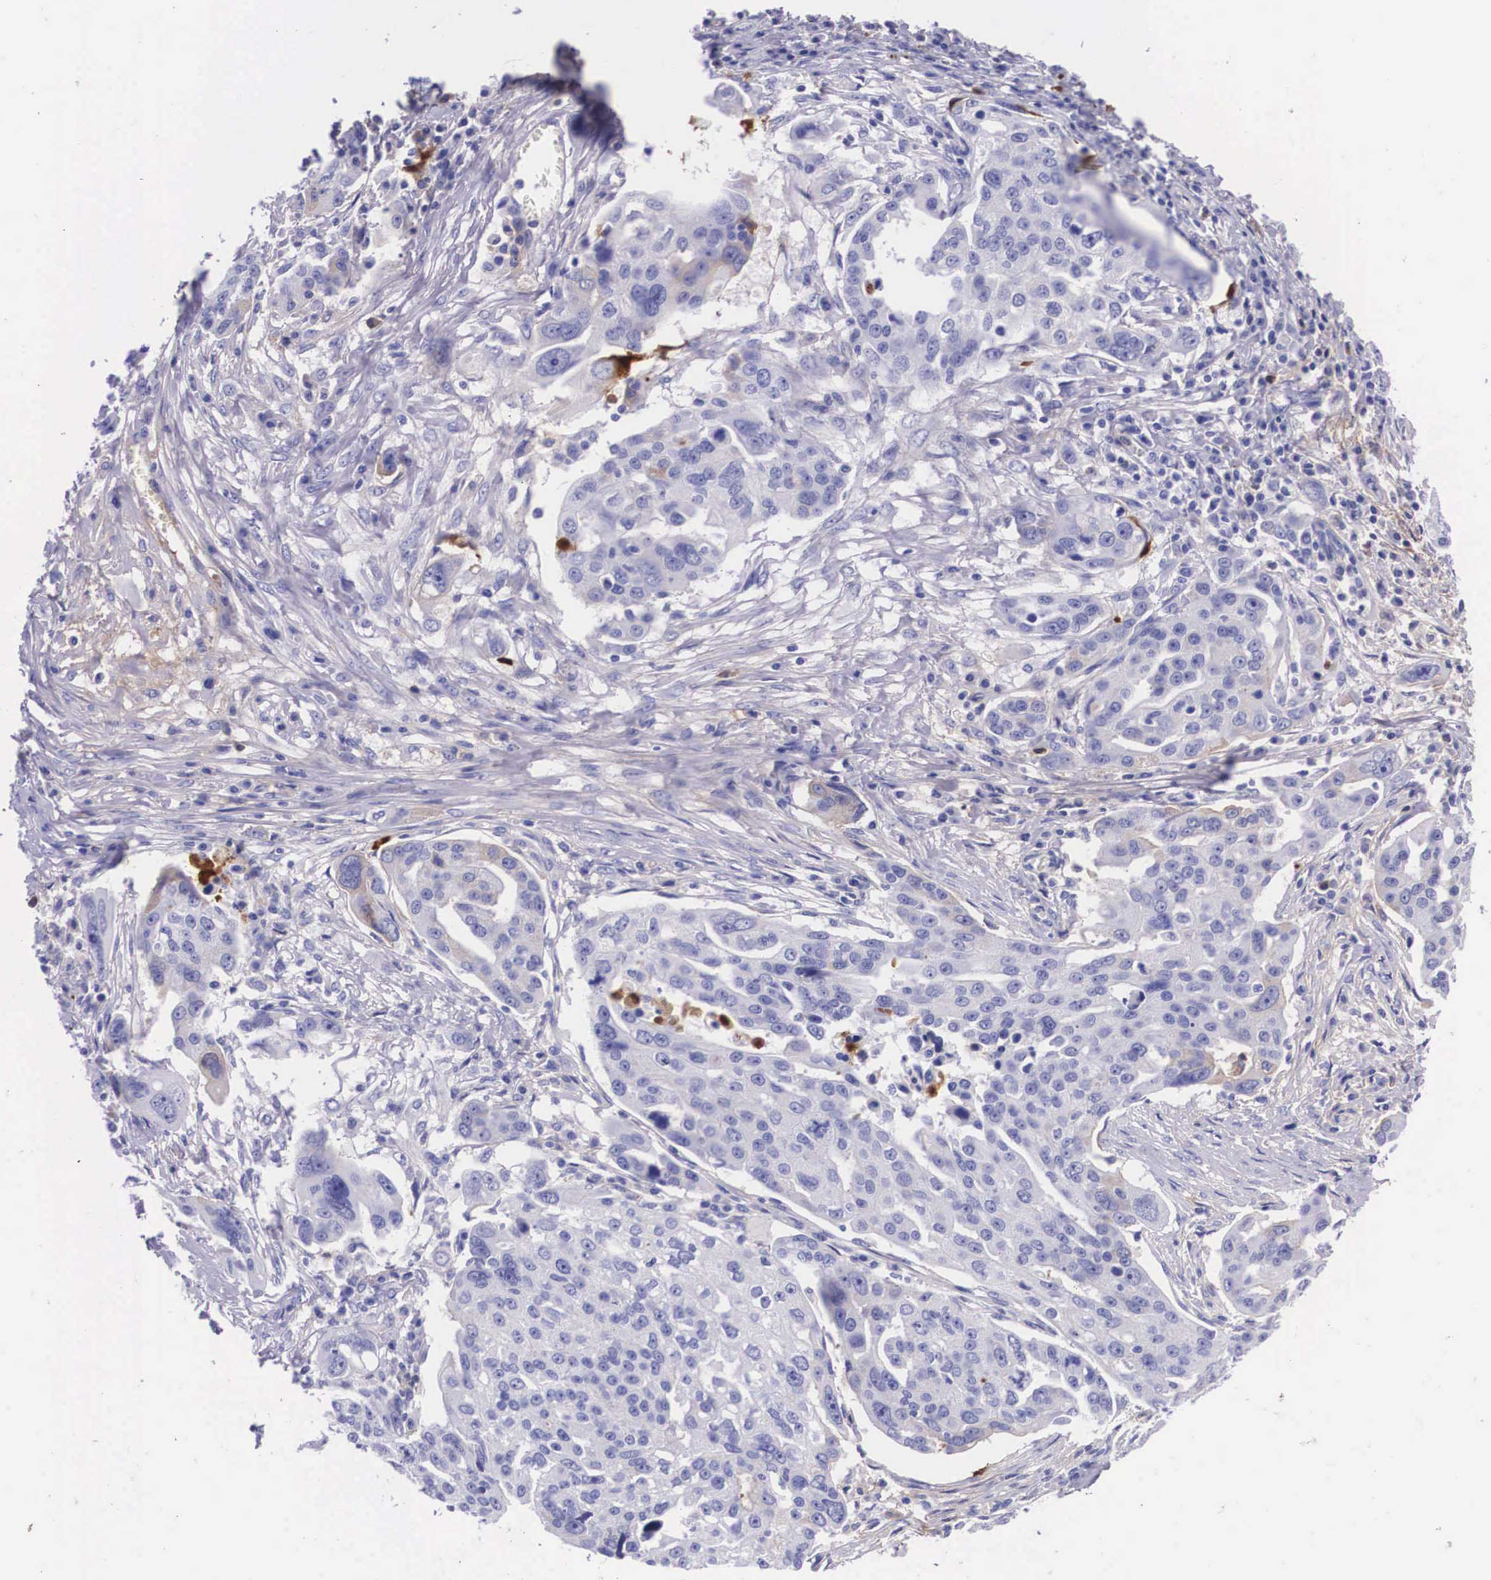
{"staining": {"intensity": "negative", "quantity": "none", "location": "none"}, "tissue": "ovarian cancer", "cell_type": "Tumor cells", "image_type": "cancer", "snomed": [{"axis": "morphology", "description": "Carcinoma, endometroid"}, {"axis": "topography", "description": "Ovary"}], "caption": "DAB immunohistochemical staining of human endometroid carcinoma (ovarian) demonstrates no significant staining in tumor cells. The staining is performed using DAB (3,3'-diaminobenzidine) brown chromogen with nuclei counter-stained in using hematoxylin.", "gene": "PLG", "patient": {"sex": "female", "age": 75}}